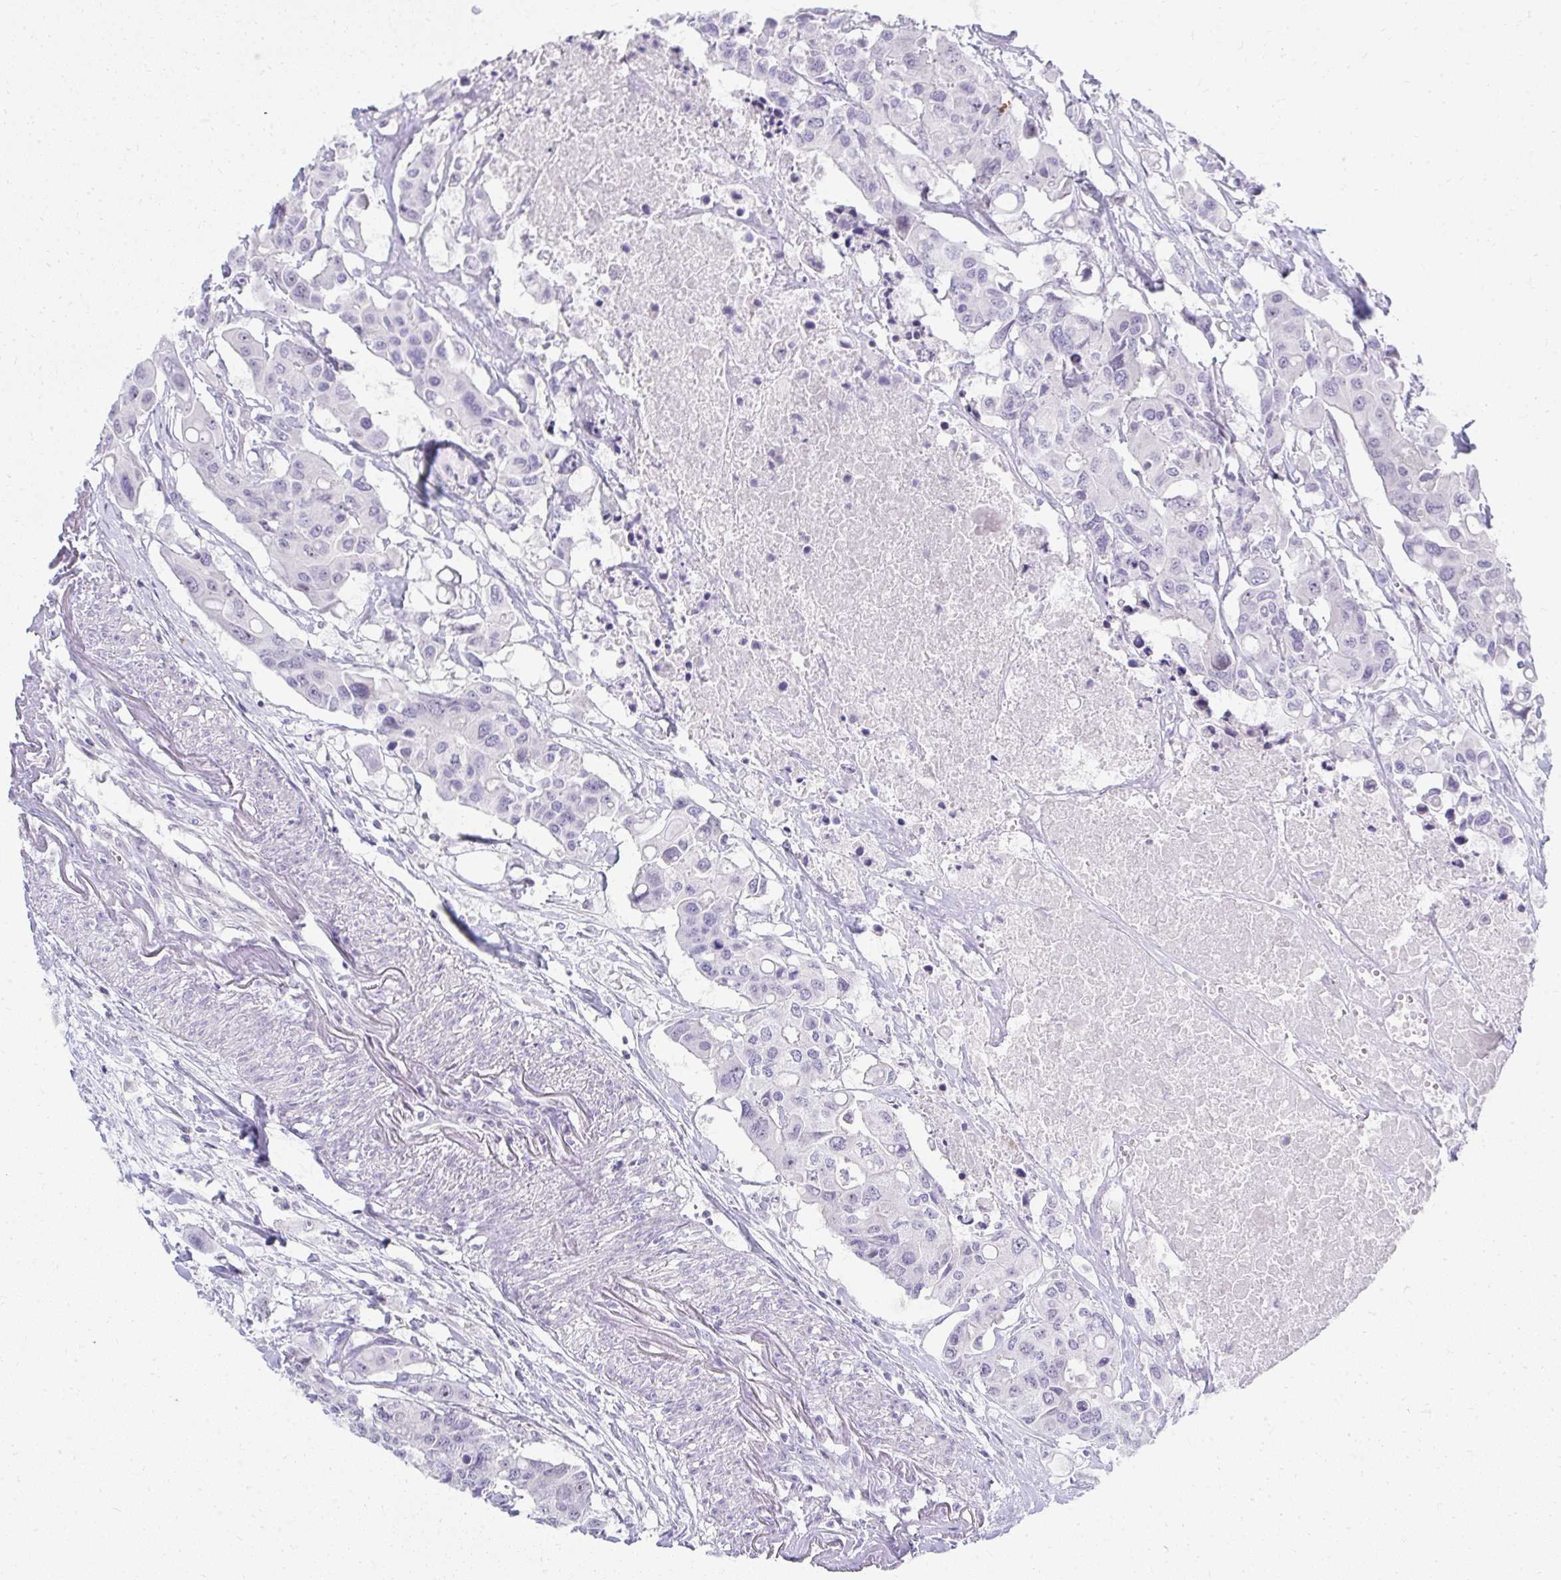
{"staining": {"intensity": "negative", "quantity": "none", "location": "none"}, "tissue": "colorectal cancer", "cell_type": "Tumor cells", "image_type": "cancer", "snomed": [{"axis": "morphology", "description": "Adenocarcinoma, NOS"}, {"axis": "topography", "description": "Colon"}], "caption": "High power microscopy photomicrograph of an immunohistochemistry photomicrograph of colorectal cancer, revealing no significant expression in tumor cells.", "gene": "EID3", "patient": {"sex": "male", "age": 77}}